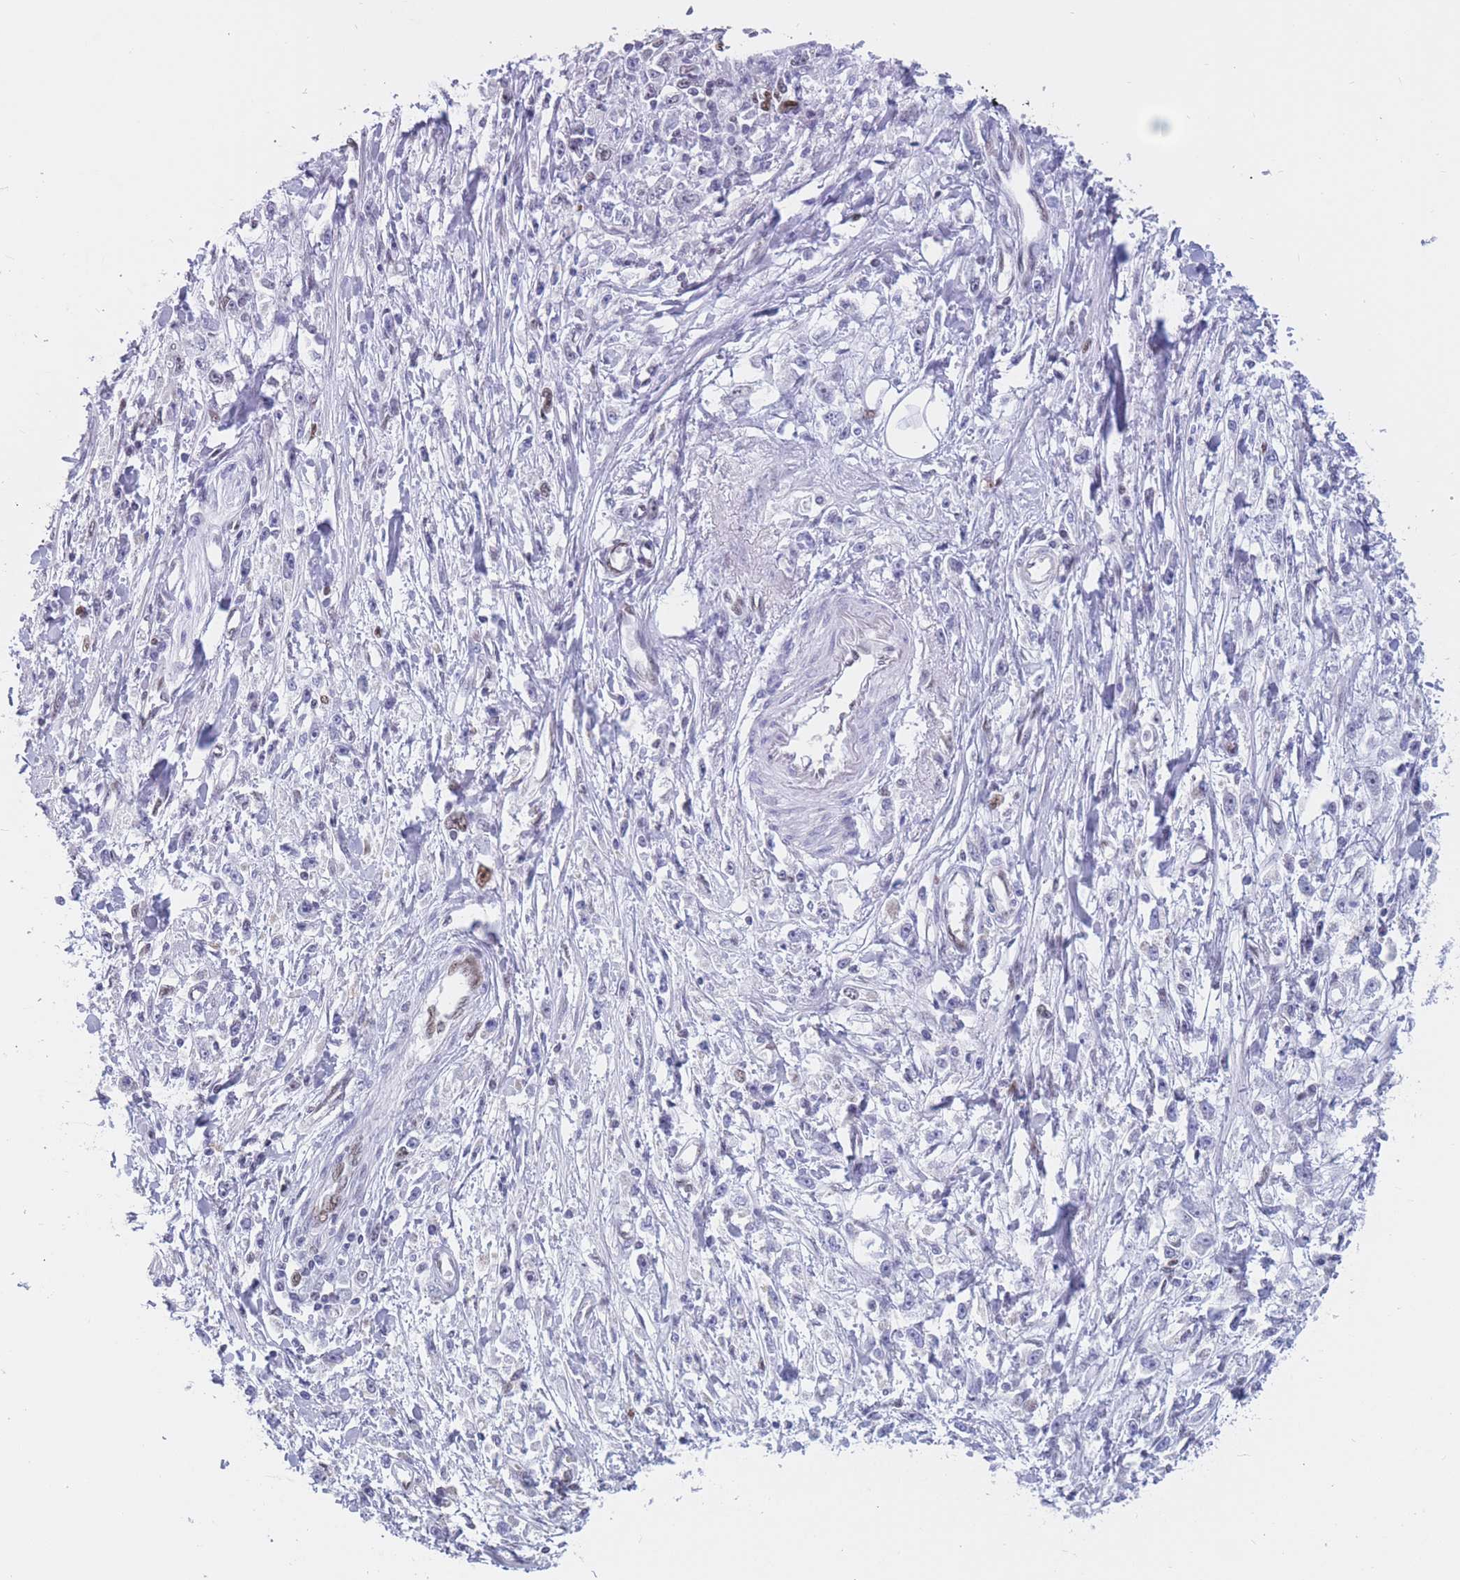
{"staining": {"intensity": "negative", "quantity": "none", "location": "none"}, "tissue": "stomach cancer", "cell_type": "Tumor cells", "image_type": "cancer", "snomed": [{"axis": "morphology", "description": "Adenocarcinoma, NOS"}, {"axis": "topography", "description": "Stomach"}], "caption": "The photomicrograph reveals no staining of tumor cells in stomach cancer. (Immunohistochemistry (ihc), brightfield microscopy, high magnification).", "gene": "NASP", "patient": {"sex": "female", "age": 59}}